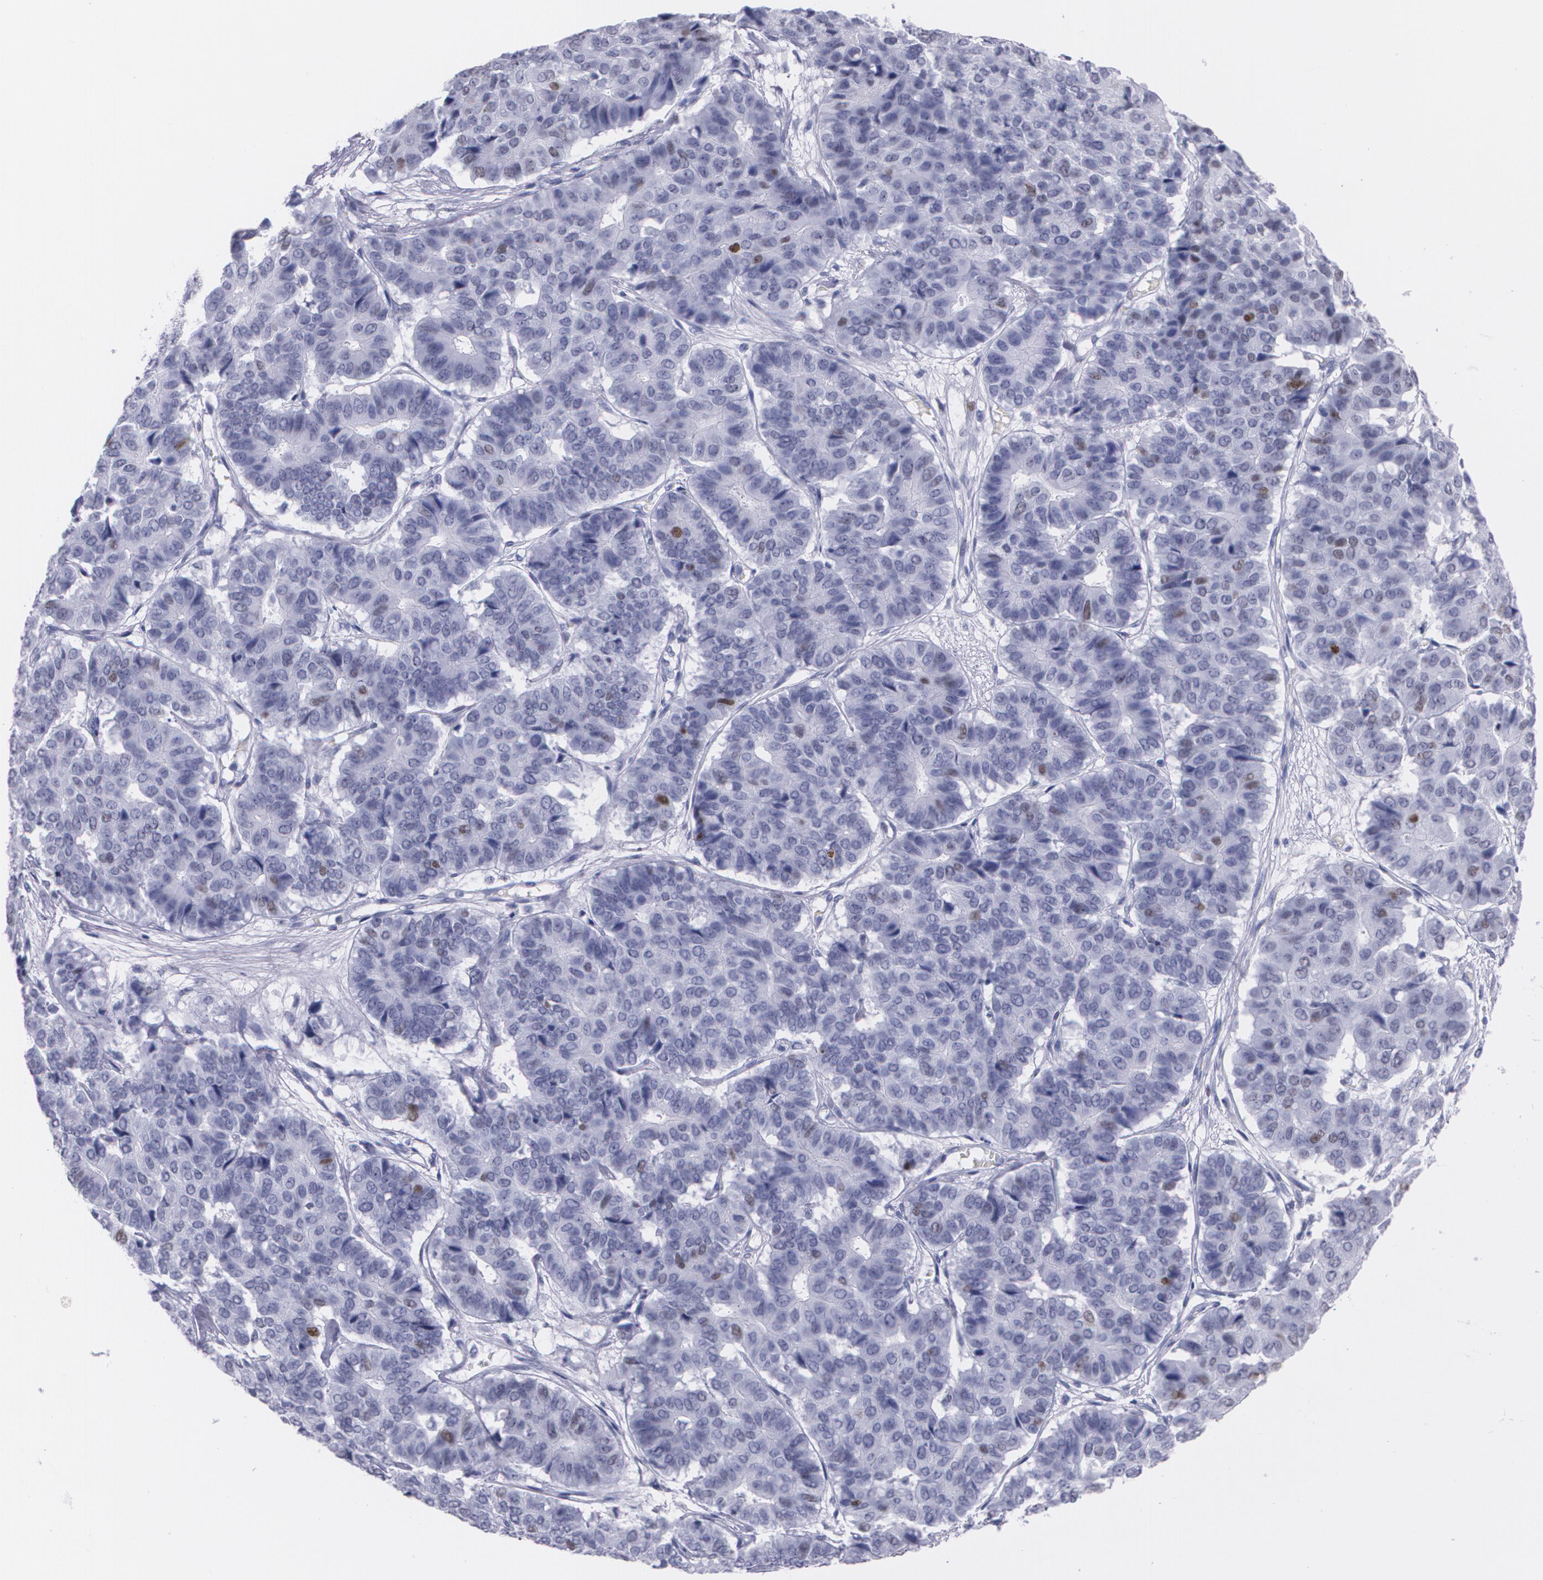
{"staining": {"intensity": "strong", "quantity": "<25%", "location": "nuclear"}, "tissue": "pancreatic cancer", "cell_type": "Tumor cells", "image_type": "cancer", "snomed": [{"axis": "morphology", "description": "Adenocarcinoma, NOS"}, {"axis": "topography", "description": "Pancreas"}], "caption": "Protein staining displays strong nuclear staining in approximately <25% of tumor cells in pancreatic adenocarcinoma.", "gene": "TP53", "patient": {"sex": "male", "age": 50}}